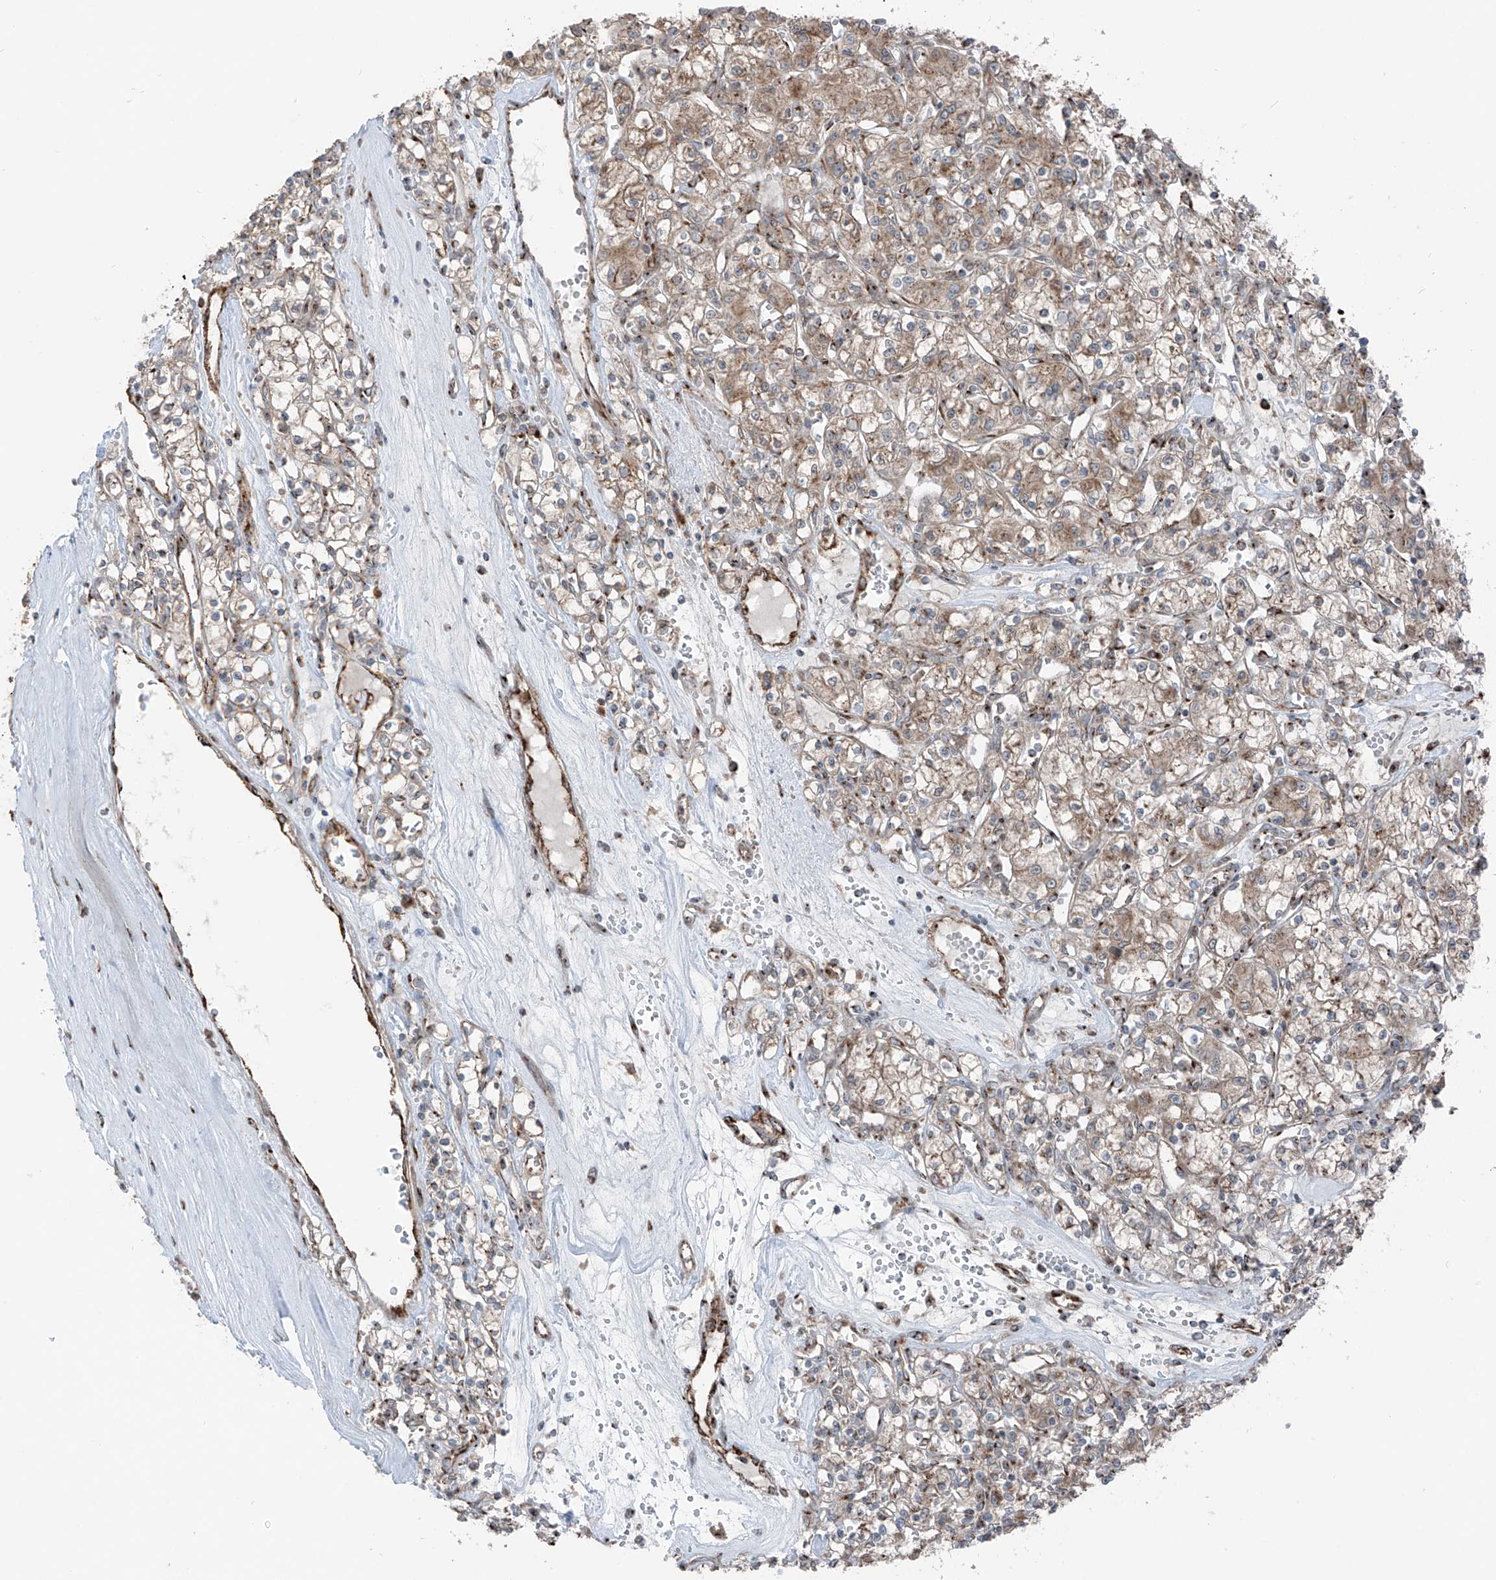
{"staining": {"intensity": "moderate", "quantity": "25%-75%", "location": "cytoplasmic/membranous"}, "tissue": "renal cancer", "cell_type": "Tumor cells", "image_type": "cancer", "snomed": [{"axis": "morphology", "description": "Adenocarcinoma, NOS"}, {"axis": "topography", "description": "Kidney"}], "caption": "DAB (3,3'-diaminobenzidine) immunohistochemical staining of renal cancer exhibits moderate cytoplasmic/membranous protein expression in approximately 25%-75% of tumor cells.", "gene": "ERLEC1", "patient": {"sex": "female", "age": 59}}